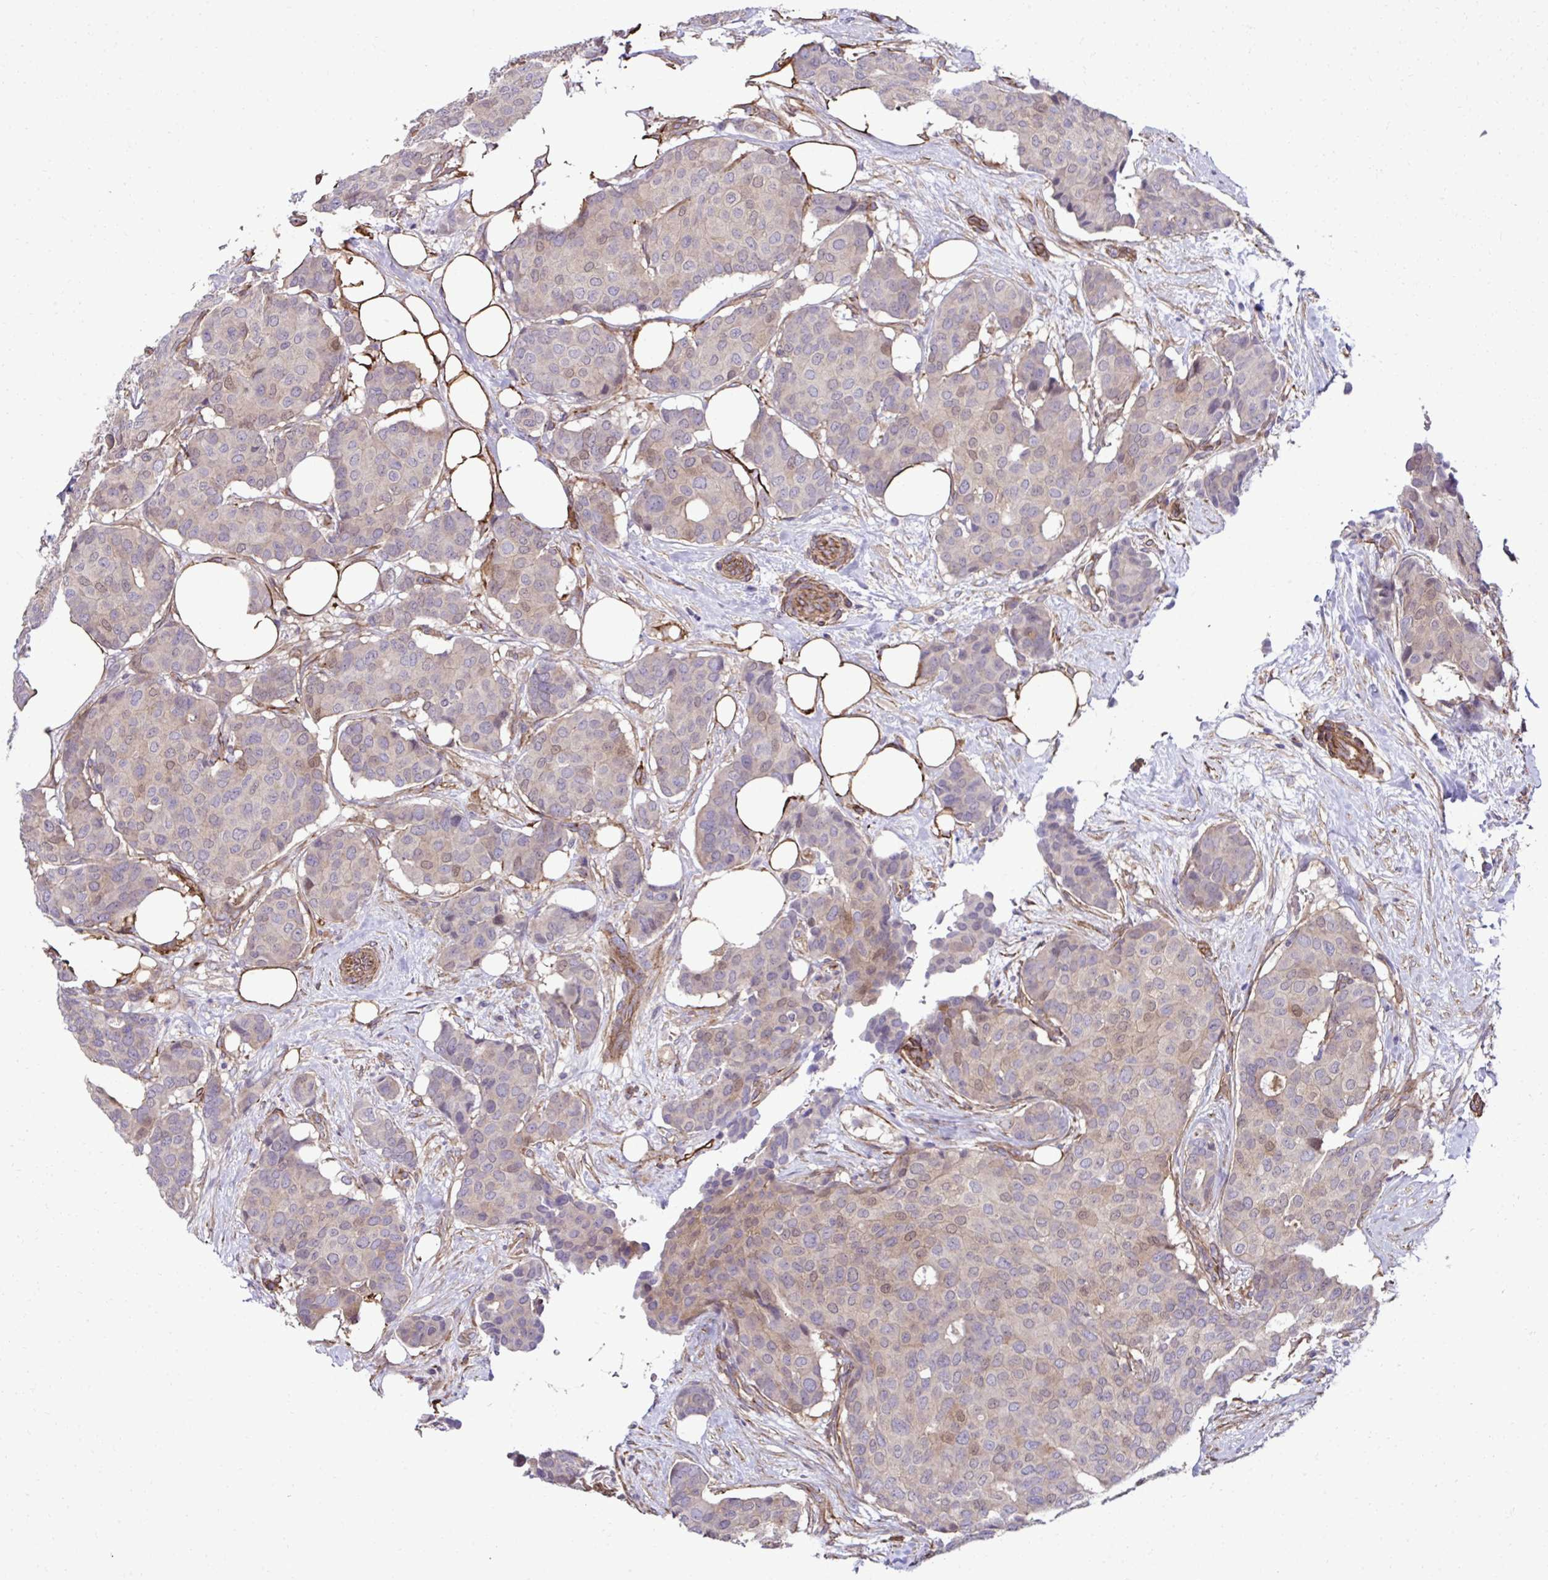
{"staining": {"intensity": "weak", "quantity": "25%-75%", "location": "cytoplasmic/membranous,nuclear"}, "tissue": "breast cancer", "cell_type": "Tumor cells", "image_type": "cancer", "snomed": [{"axis": "morphology", "description": "Duct carcinoma"}, {"axis": "topography", "description": "Breast"}], "caption": "Weak cytoplasmic/membranous and nuclear expression is appreciated in approximately 25%-75% of tumor cells in breast invasive ductal carcinoma.", "gene": "TRIM52", "patient": {"sex": "female", "age": 75}}